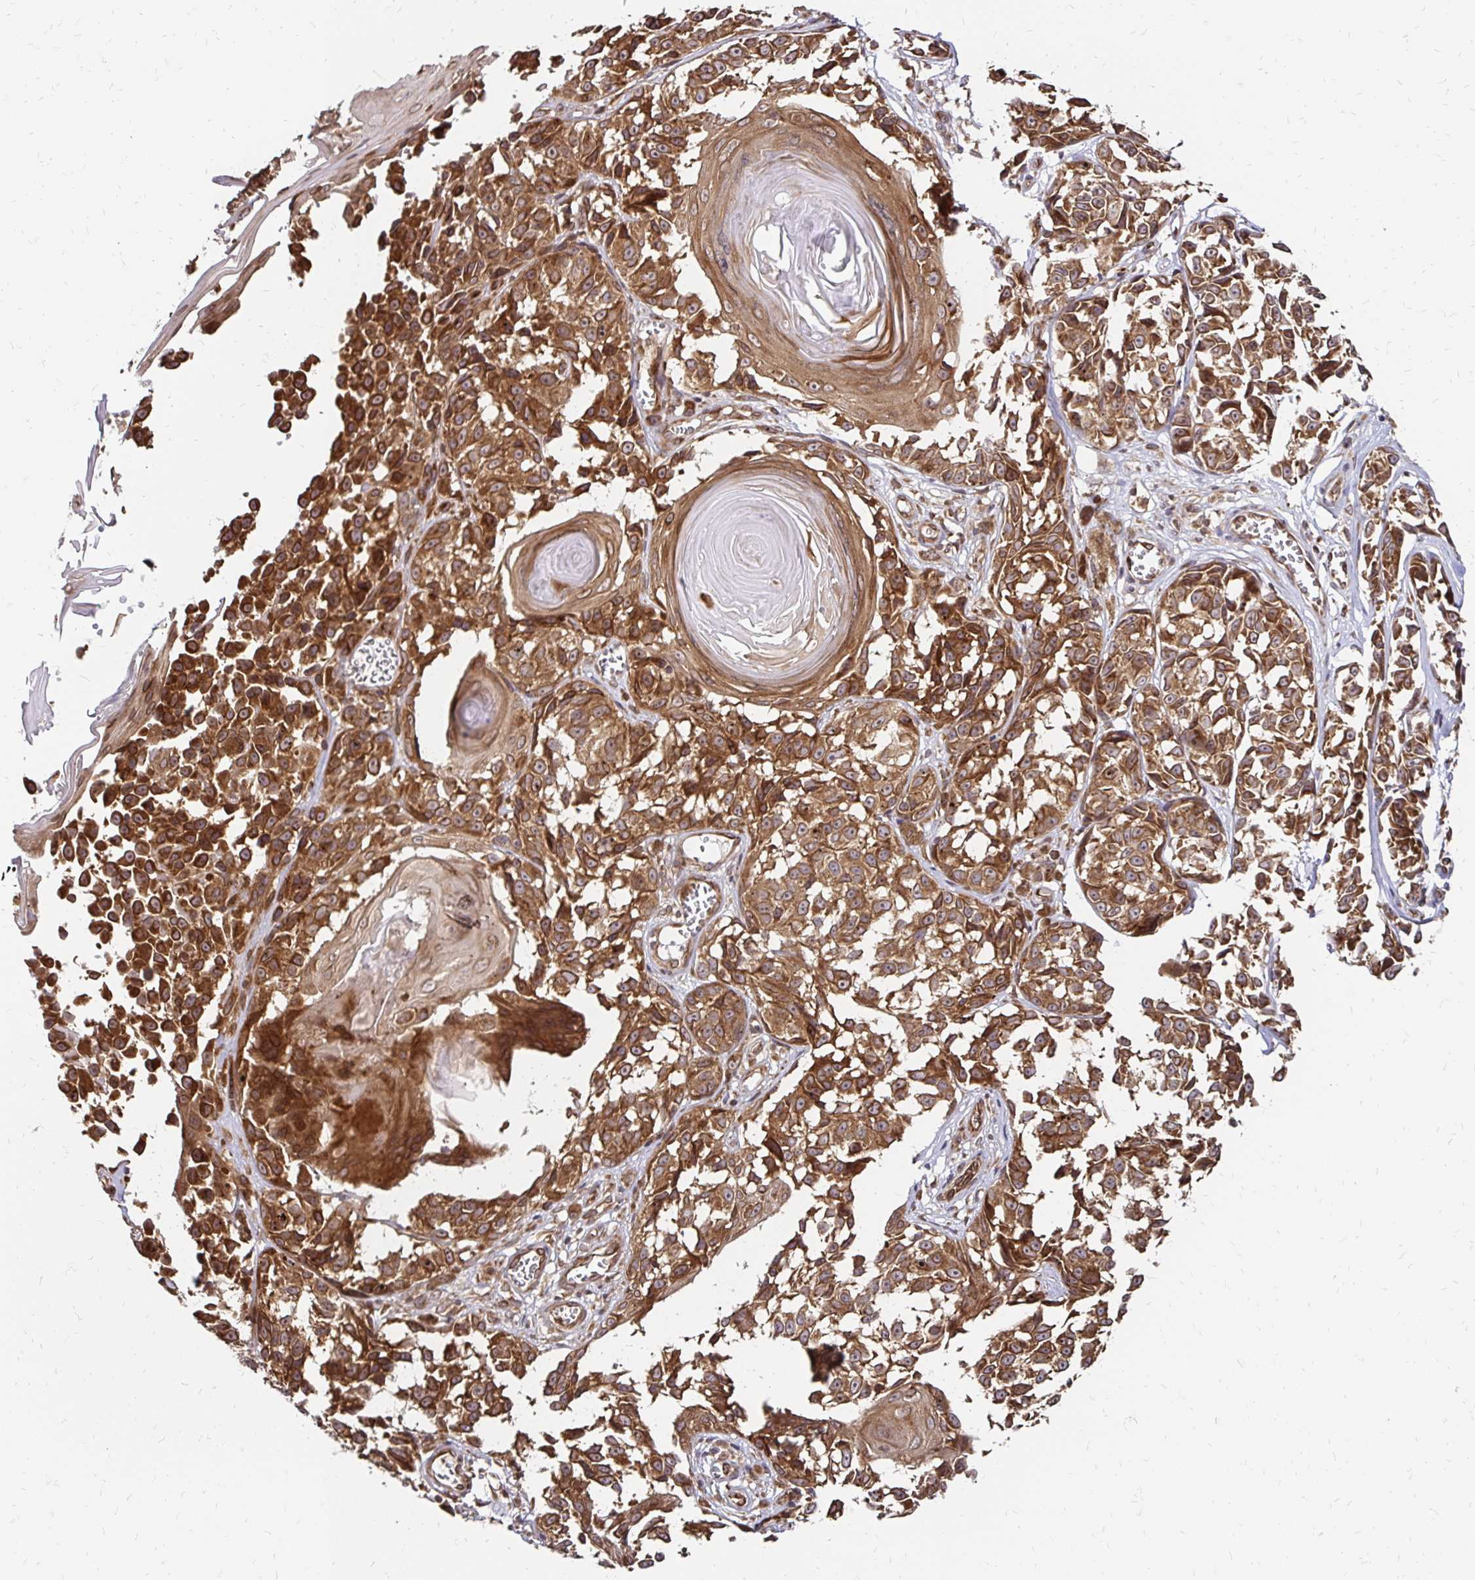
{"staining": {"intensity": "moderate", "quantity": ">75%", "location": "cytoplasmic/membranous"}, "tissue": "melanoma", "cell_type": "Tumor cells", "image_type": "cancer", "snomed": [{"axis": "morphology", "description": "Malignant melanoma, NOS"}, {"axis": "topography", "description": "Skin"}], "caption": "A brown stain labels moderate cytoplasmic/membranous staining of a protein in melanoma tumor cells.", "gene": "ZW10", "patient": {"sex": "male", "age": 73}}